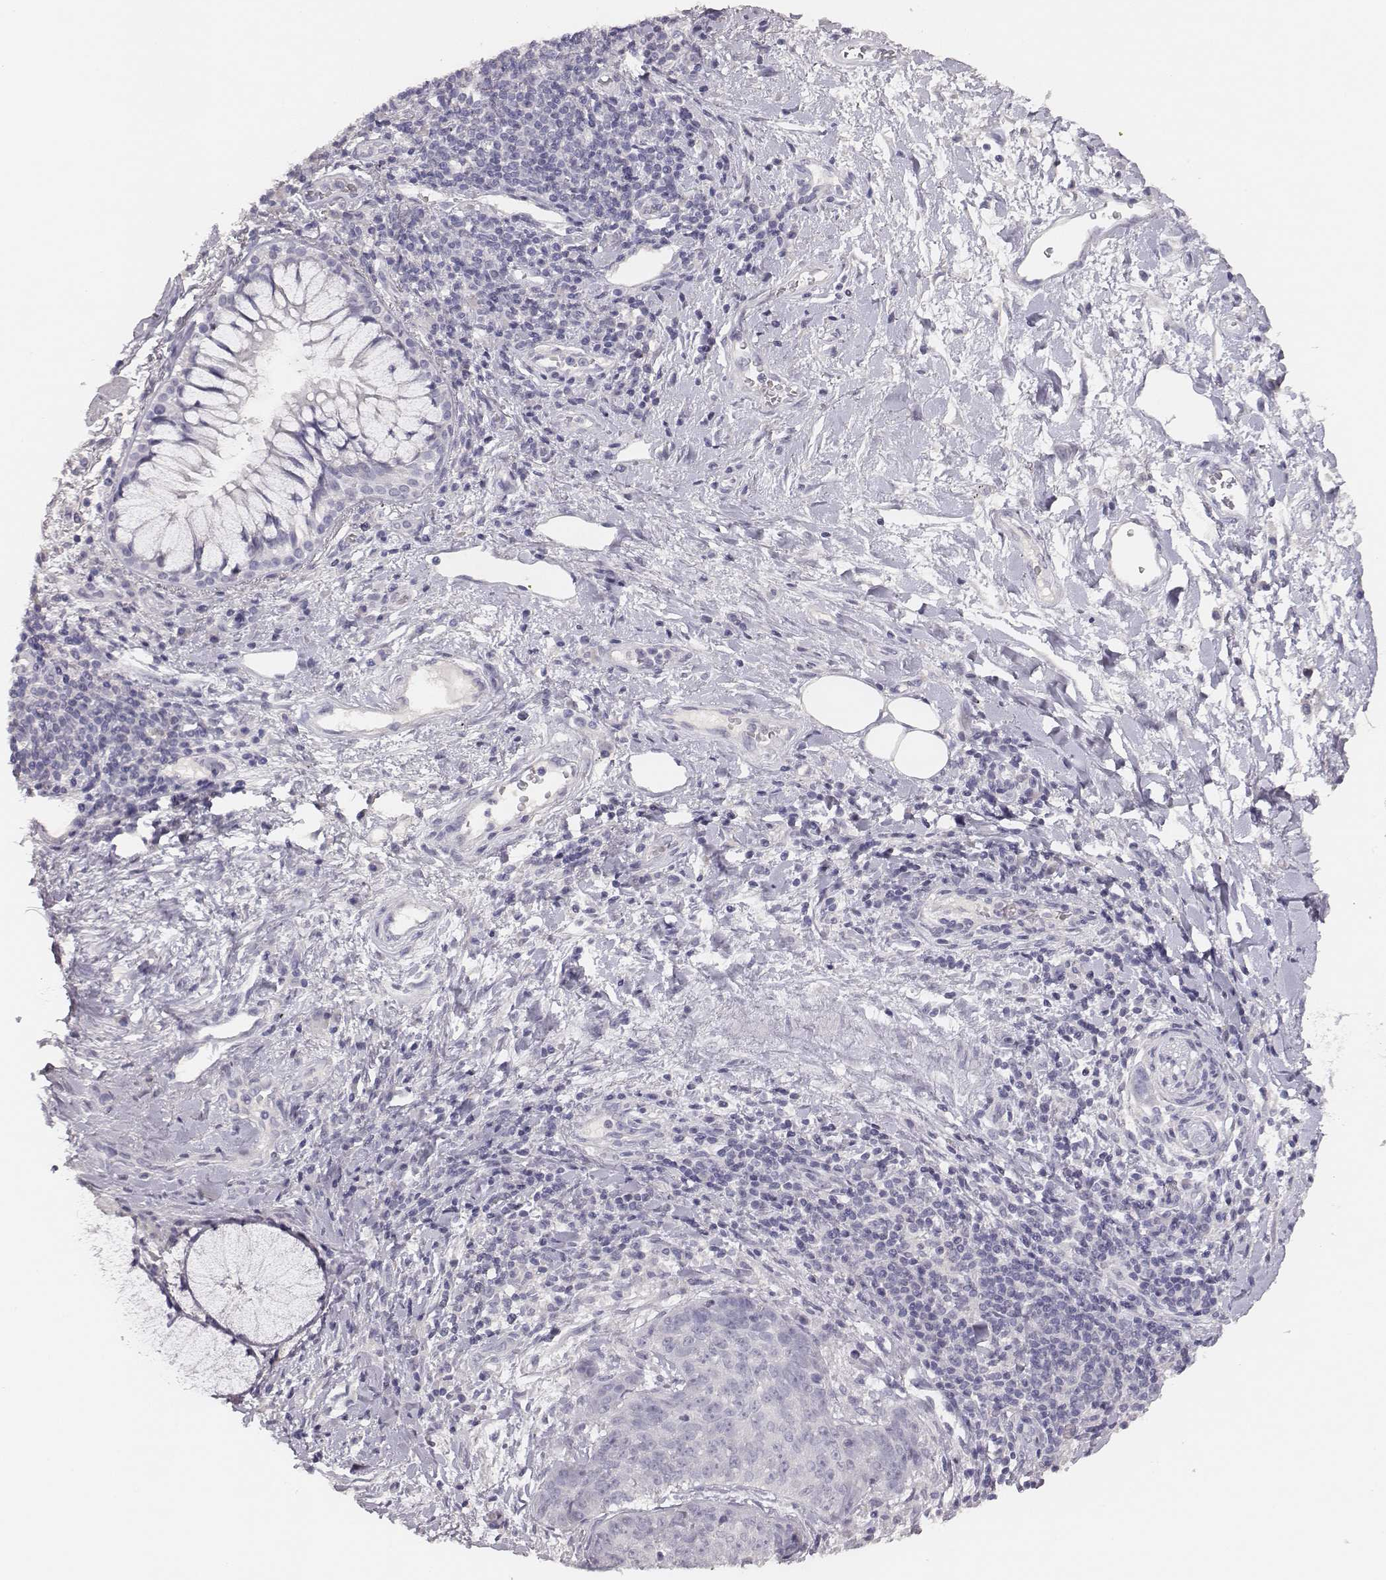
{"staining": {"intensity": "negative", "quantity": "none", "location": "none"}, "tissue": "lung cancer", "cell_type": "Tumor cells", "image_type": "cancer", "snomed": [{"axis": "morphology", "description": "Normal tissue, NOS"}, {"axis": "morphology", "description": "Squamous cell carcinoma, NOS"}, {"axis": "topography", "description": "Bronchus"}, {"axis": "topography", "description": "Lung"}], "caption": "This micrograph is of squamous cell carcinoma (lung) stained with immunohistochemistry (IHC) to label a protein in brown with the nuclei are counter-stained blue. There is no staining in tumor cells.", "gene": "MYH6", "patient": {"sex": "male", "age": 64}}